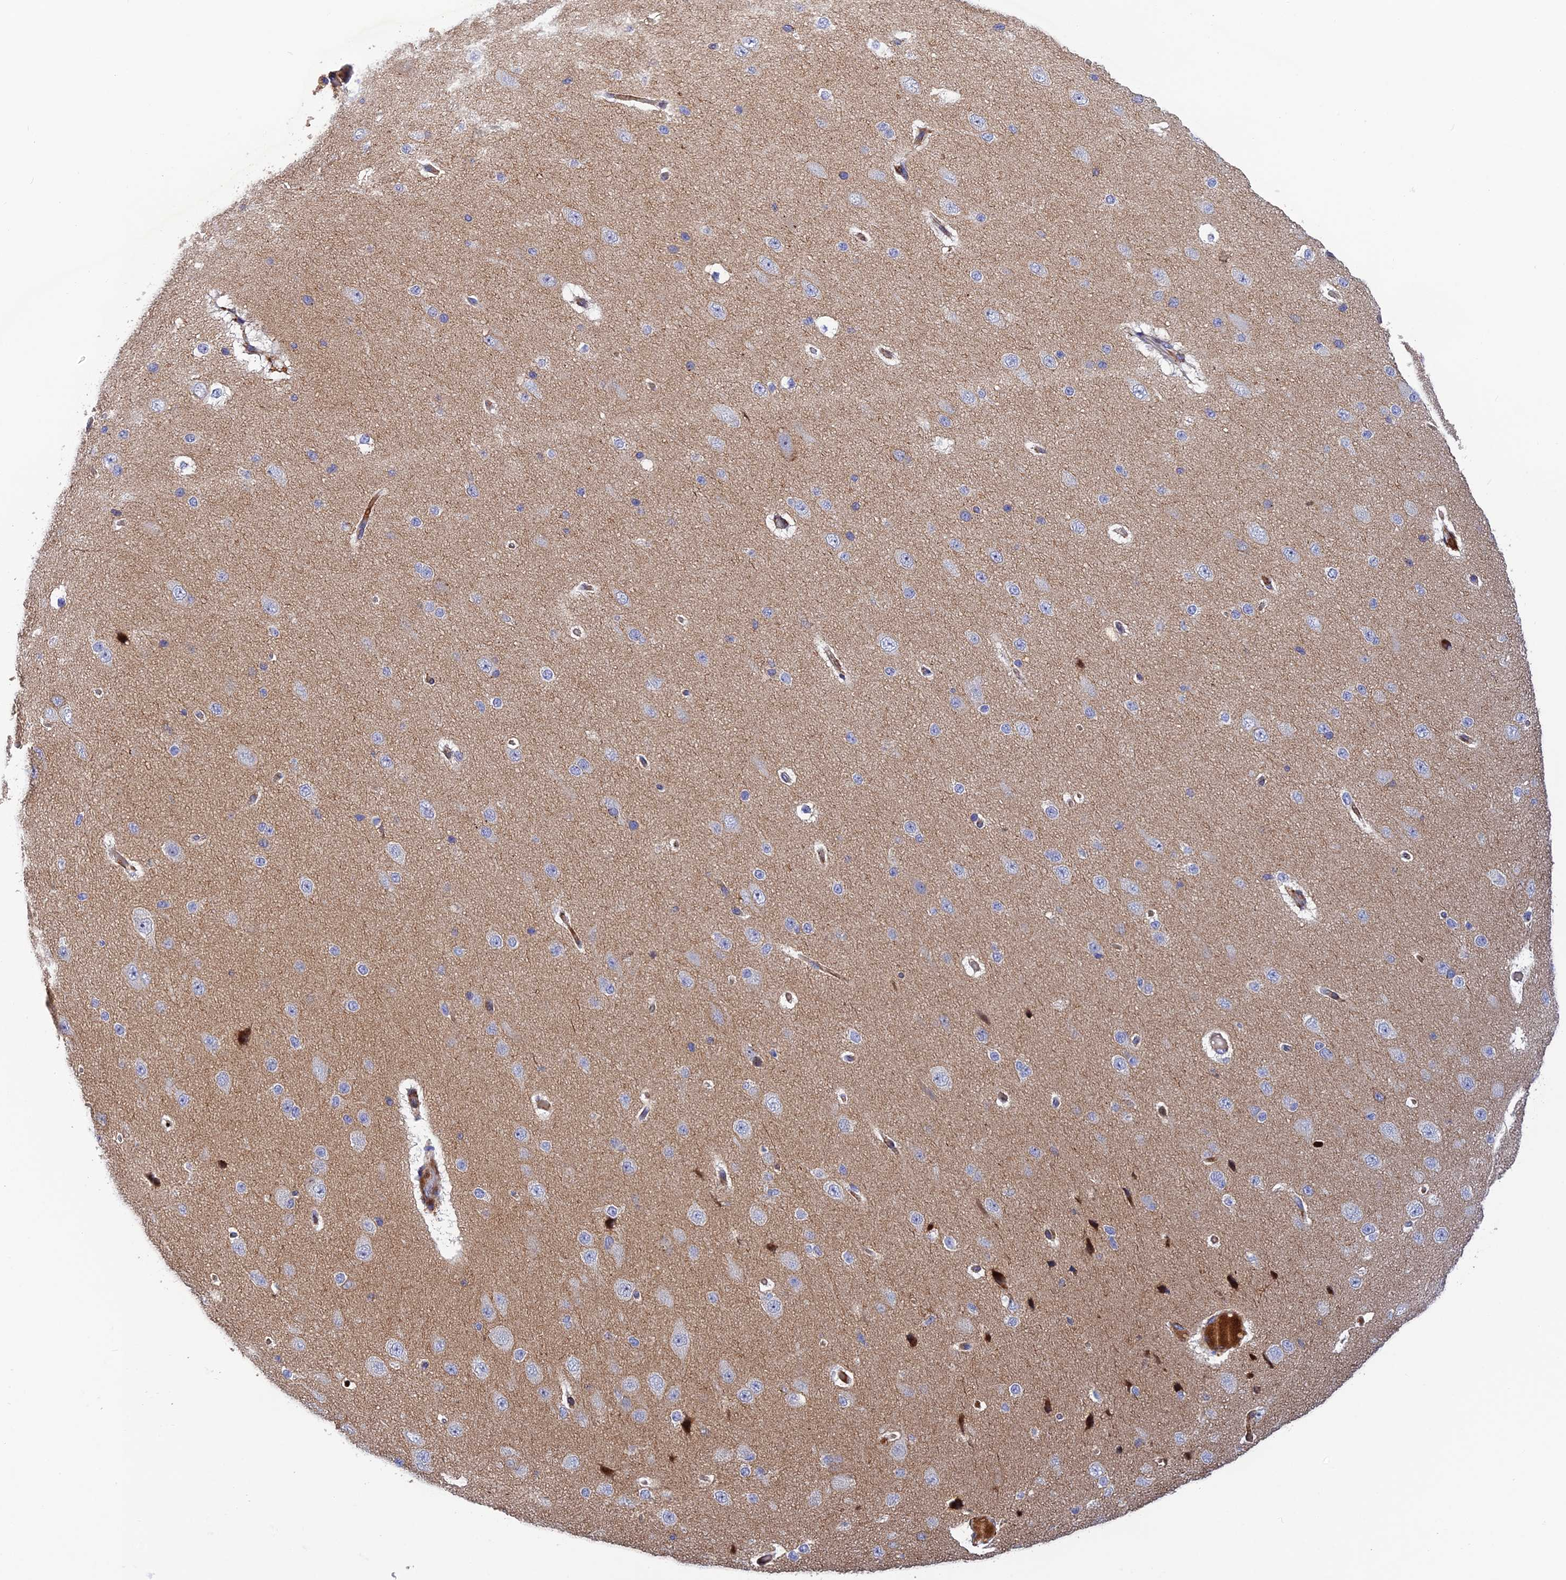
{"staining": {"intensity": "moderate", "quantity": ">75%", "location": "cytoplasmic/membranous"}, "tissue": "cerebral cortex", "cell_type": "Endothelial cells", "image_type": "normal", "snomed": [{"axis": "morphology", "description": "Normal tissue, NOS"}, {"axis": "morphology", "description": "Developmental malformation"}, {"axis": "topography", "description": "Cerebral cortex"}], "caption": "DAB (3,3'-diaminobenzidine) immunohistochemical staining of unremarkable human cerebral cortex shows moderate cytoplasmic/membranous protein positivity in about >75% of endothelial cells.", "gene": "CPSF4L", "patient": {"sex": "female", "age": 30}}